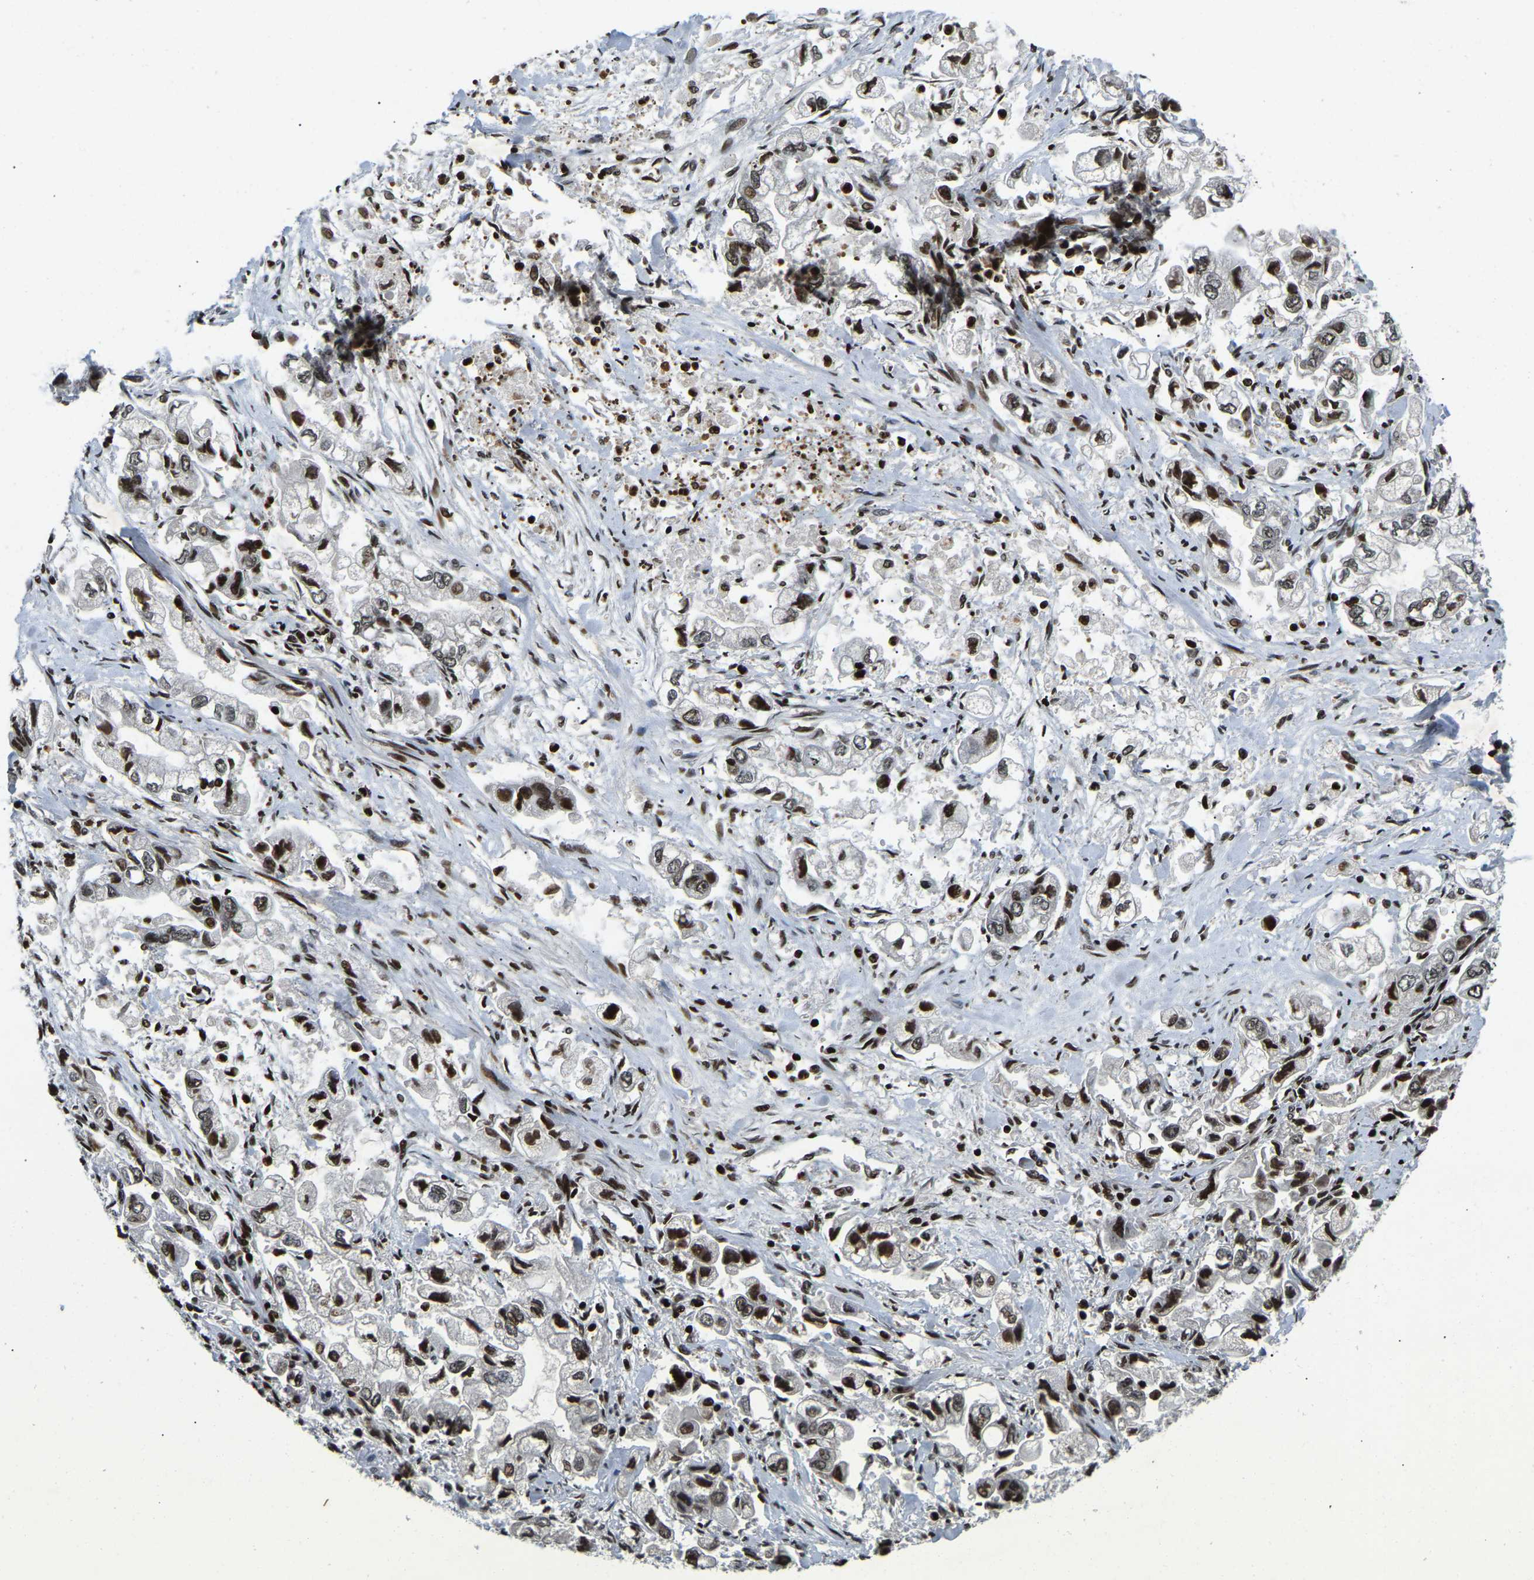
{"staining": {"intensity": "moderate", "quantity": ">75%", "location": "nuclear"}, "tissue": "stomach cancer", "cell_type": "Tumor cells", "image_type": "cancer", "snomed": [{"axis": "morphology", "description": "Normal tissue, NOS"}, {"axis": "morphology", "description": "Adenocarcinoma, NOS"}, {"axis": "topography", "description": "Stomach"}], "caption": "Immunohistochemistry (IHC) image of human stomach cancer stained for a protein (brown), which demonstrates medium levels of moderate nuclear staining in about >75% of tumor cells.", "gene": "LRRC61", "patient": {"sex": "male", "age": 62}}